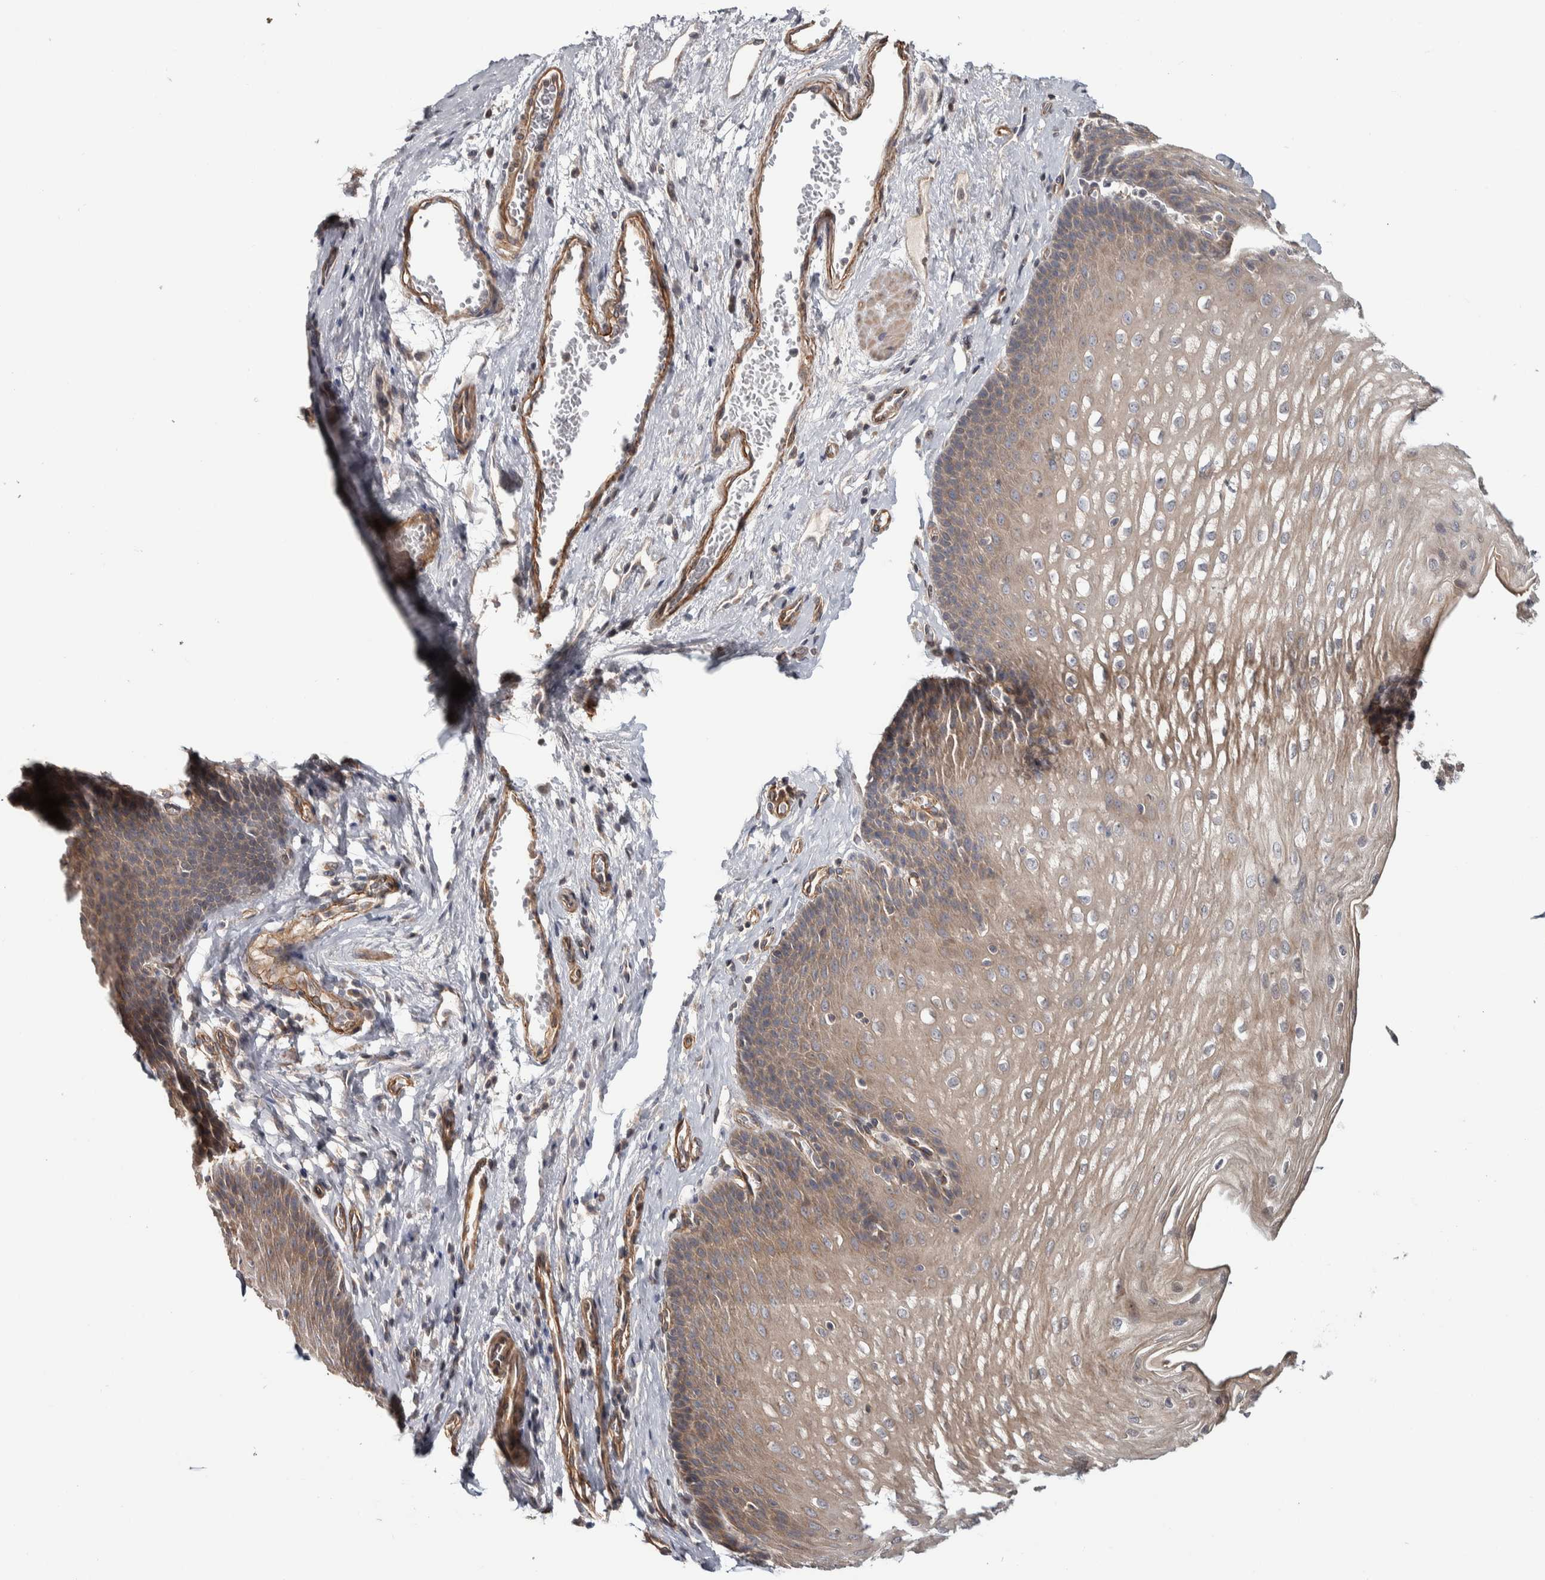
{"staining": {"intensity": "weak", "quantity": ">75%", "location": "cytoplasmic/membranous"}, "tissue": "esophagus", "cell_type": "Squamous epithelial cells", "image_type": "normal", "snomed": [{"axis": "morphology", "description": "Normal tissue, NOS"}, {"axis": "topography", "description": "Esophagus"}], "caption": "IHC (DAB) staining of benign esophagus demonstrates weak cytoplasmic/membranous protein staining in about >75% of squamous epithelial cells. (DAB IHC with brightfield microscopy, high magnification).", "gene": "CHMP4C", "patient": {"sex": "male", "age": 48}}